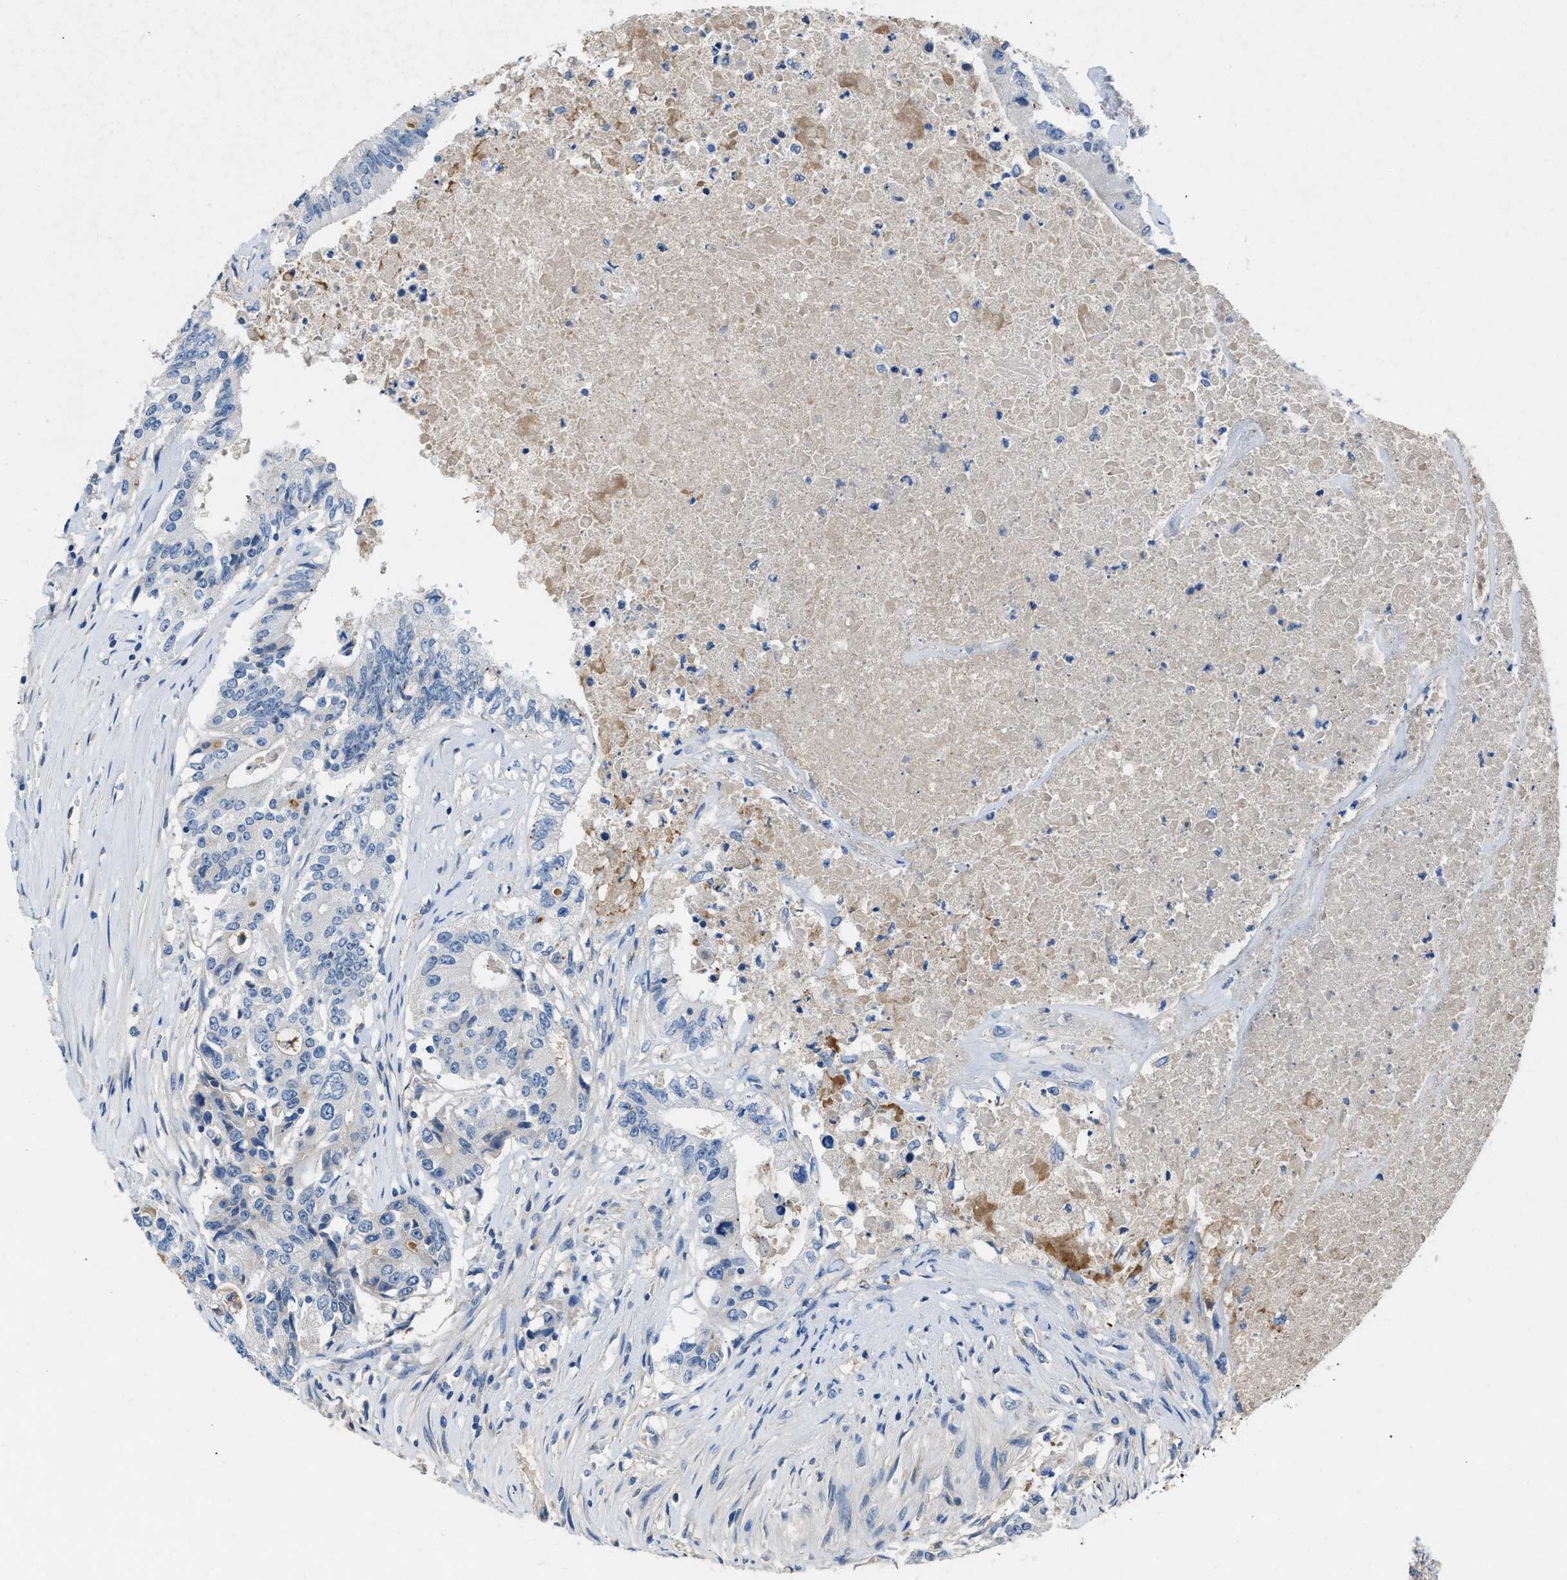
{"staining": {"intensity": "negative", "quantity": "none", "location": "none"}, "tissue": "colorectal cancer", "cell_type": "Tumor cells", "image_type": "cancer", "snomed": [{"axis": "morphology", "description": "Adenocarcinoma, NOS"}, {"axis": "topography", "description": "Colon"}], "caption": "An immunohistochemistry photomicrograph of colorectal cancer (adenocarcinoma) is shown. There is no staining in tumor cells of colorectal cancer (adenocarcinoma).", "gene": "DNAAF5", "patient": {"sex": "female", "age": 77}}